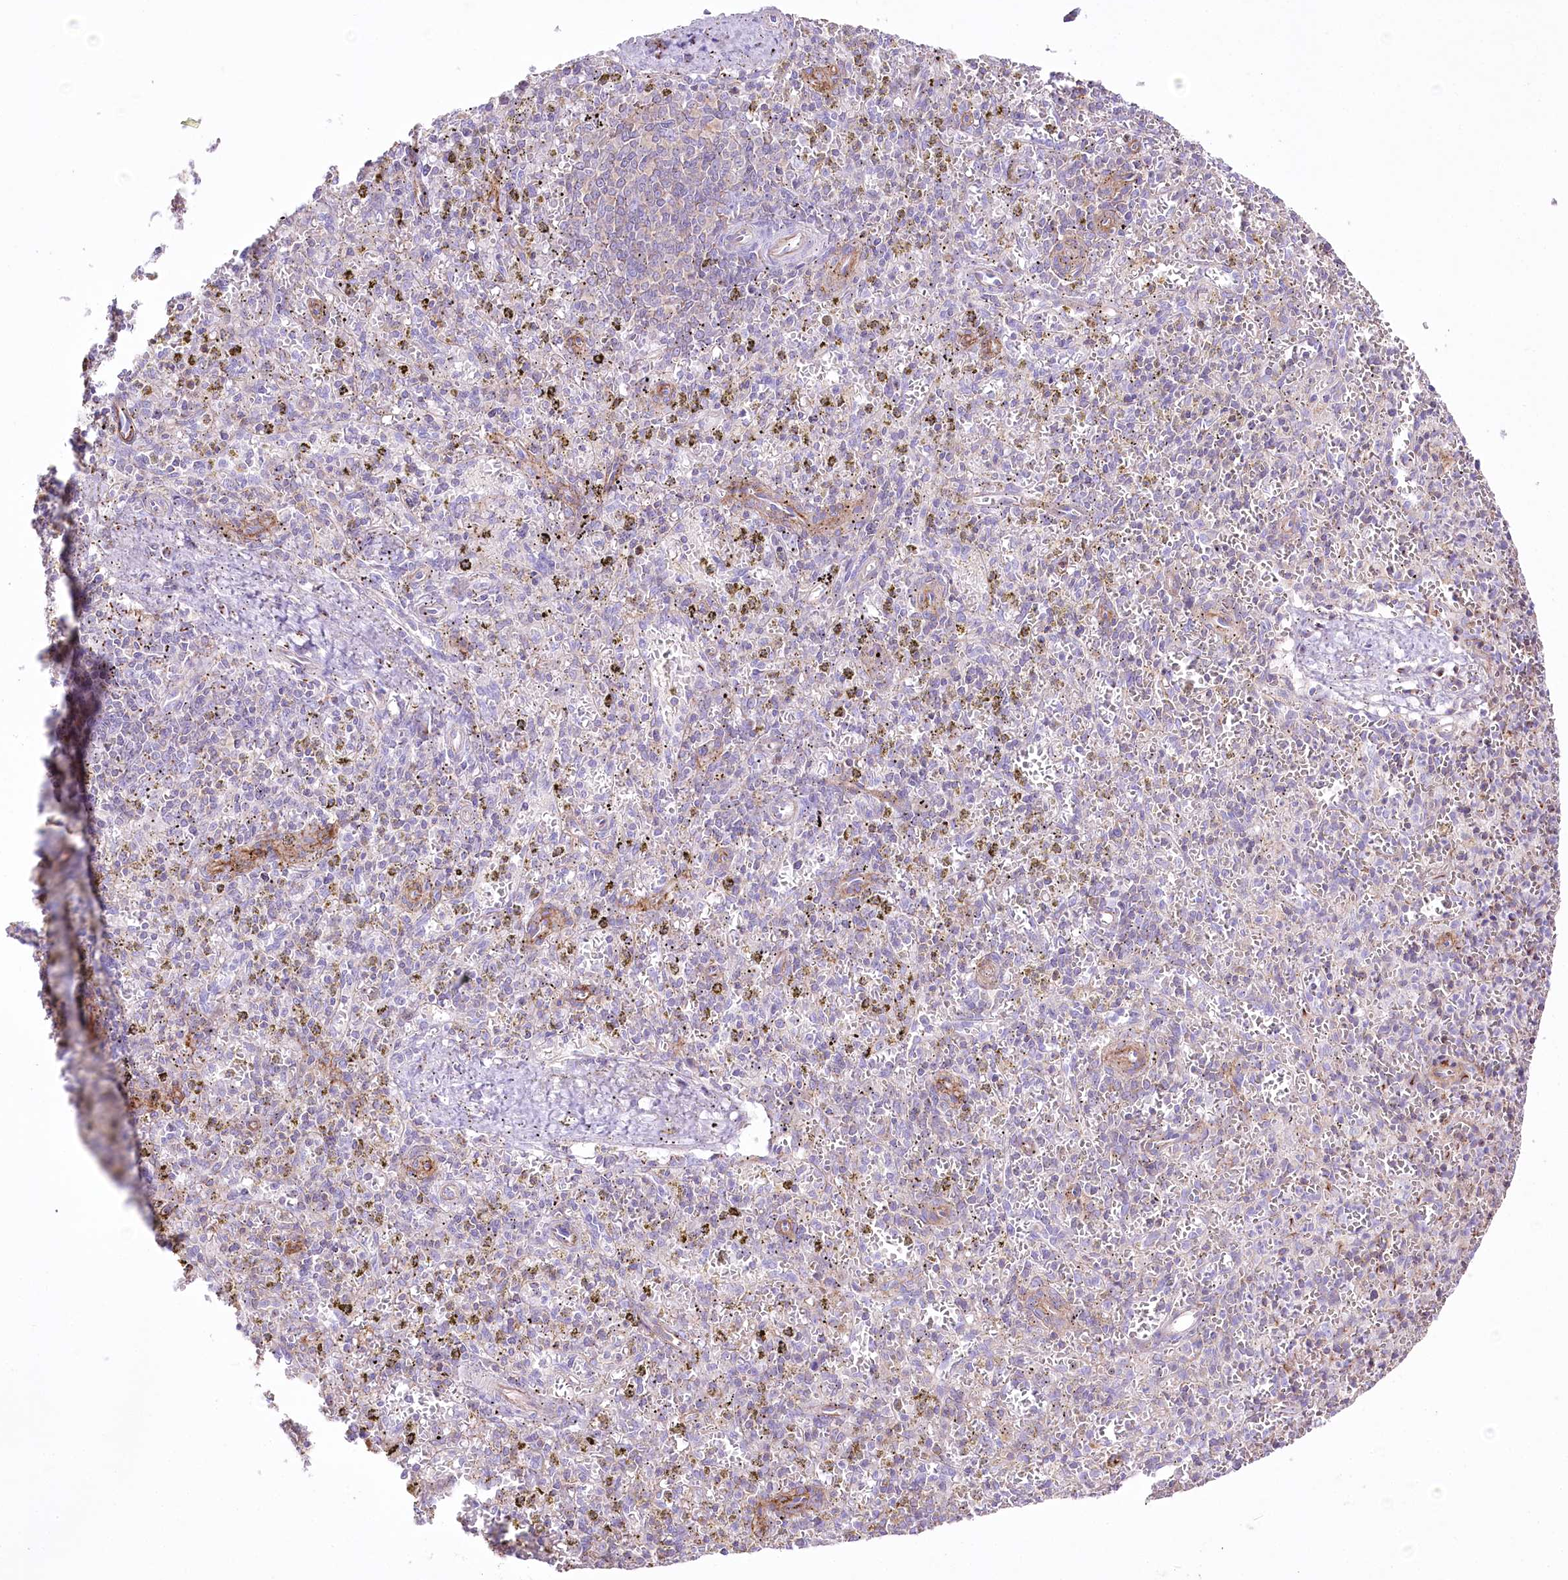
{"staining": {"intensity": "negative", "quantity": "none", "location": "none"}, "tissue": "spleen", "cell_type": "Cells in red pulp", "image_type": "normal", "snomed": [{"axis": "morphology", "description": "Normal tissue, NOS"}, {"axis": "topography", "description": "Spleen"}], "caption": "DAB (3,3'-diaminobenzidine) immunohistochemical staining of unremarkable human spleen displays no significant staining in cells in red pulp. Brightfield microscopy of immunohistochemistry stained with DAB (brown) and hematoxylin (blue), captured at high magnification.", "gene": "FAM216A", "patient": {"sex": "male", "age": 72}}